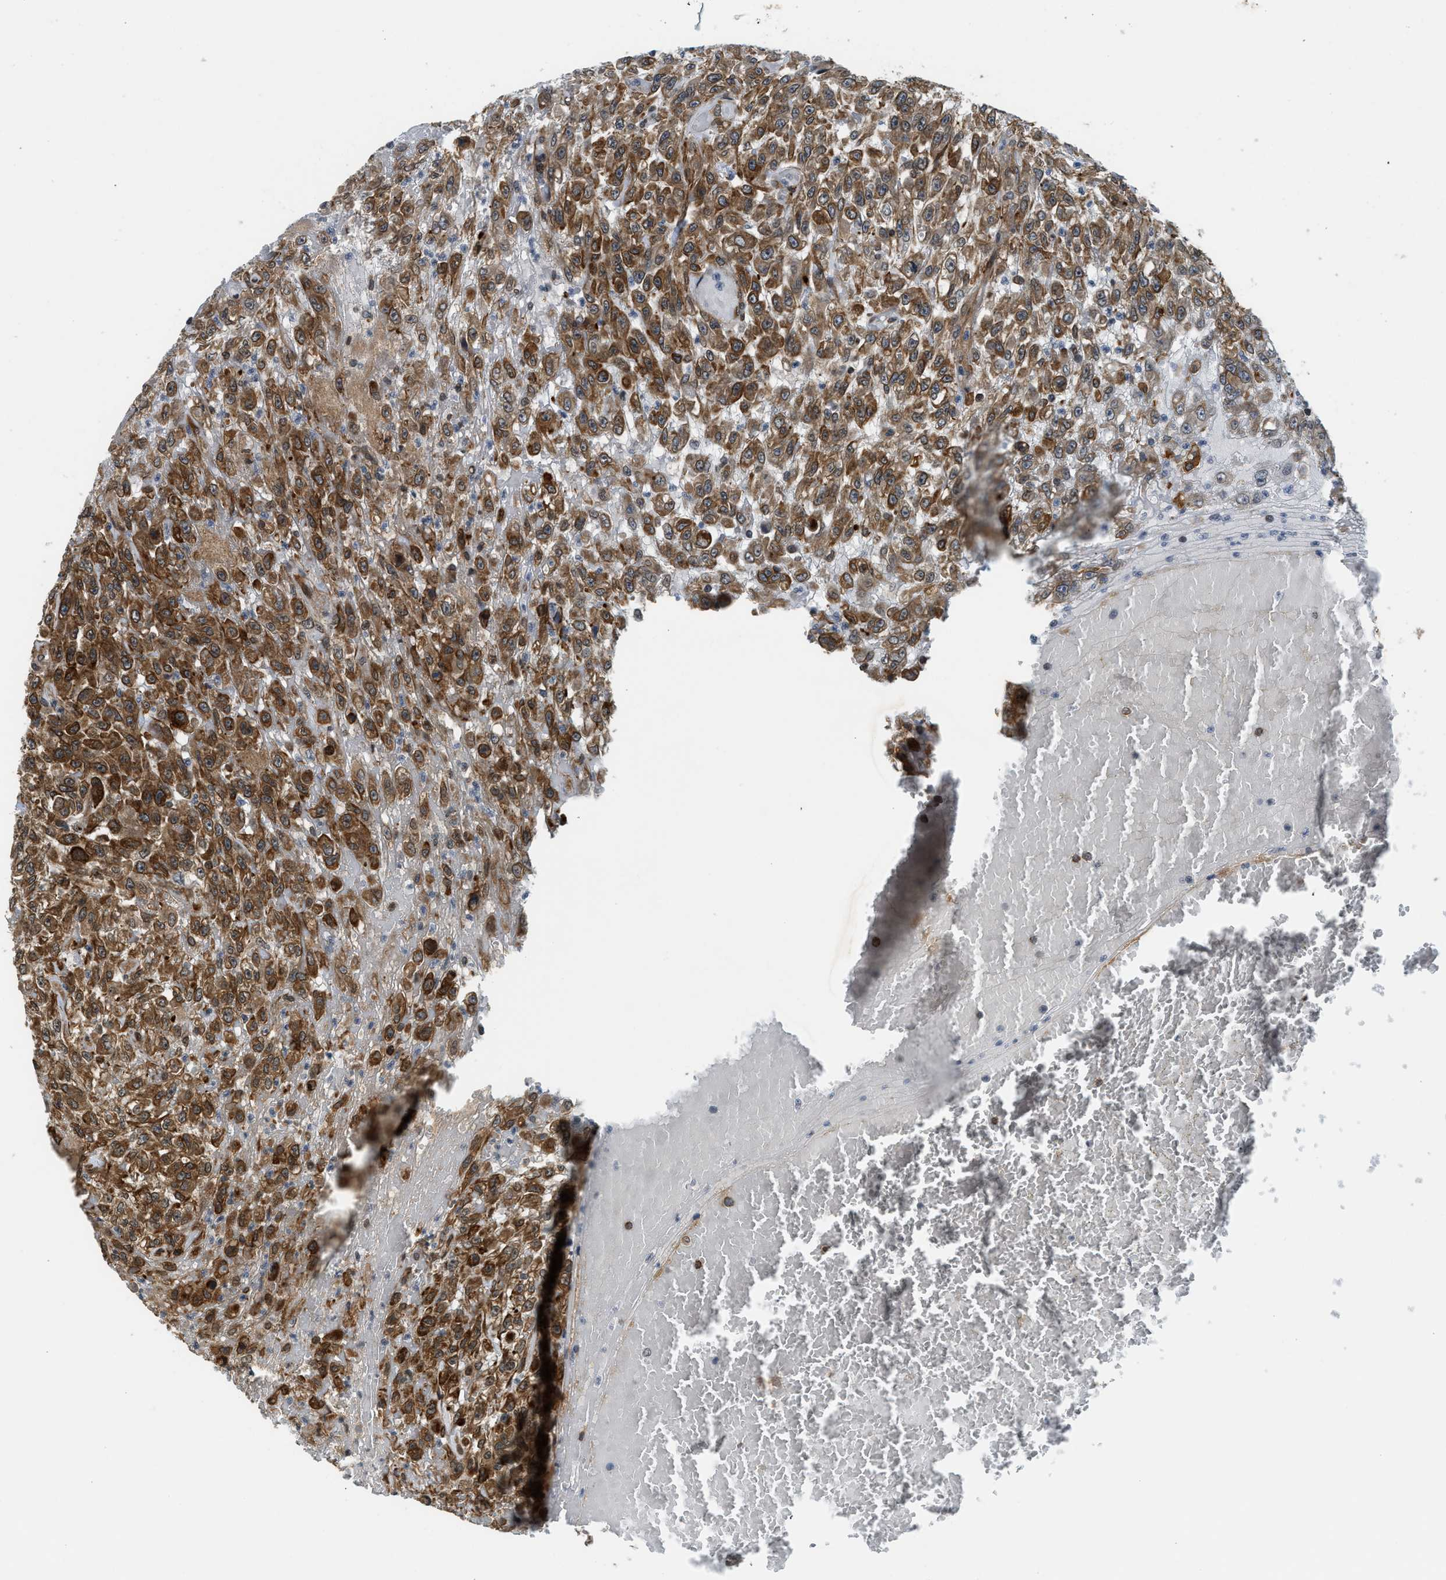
{"staining": {"intensity": "strong", "quantity": ">75%", "location": "cytoplasmic/membranous"}, "tissue": "urothelial cancer", "cell_type": "Tumor cells", "image_type": "cancer", "snomed": [{"axis": "morphology", "description": "Urothelial carcinoma, High grade"}, {"axis": "topography", "description": "Urinary bladder"}], "caption": "The image reveals immunohistochemical staining of urothelial cancer. There is strong cytoplasmic/membranous expression is present in approximately >75% of tumor cells.", "gene": "RETREG3", "patient": {"sex": "male", "age": 46}}